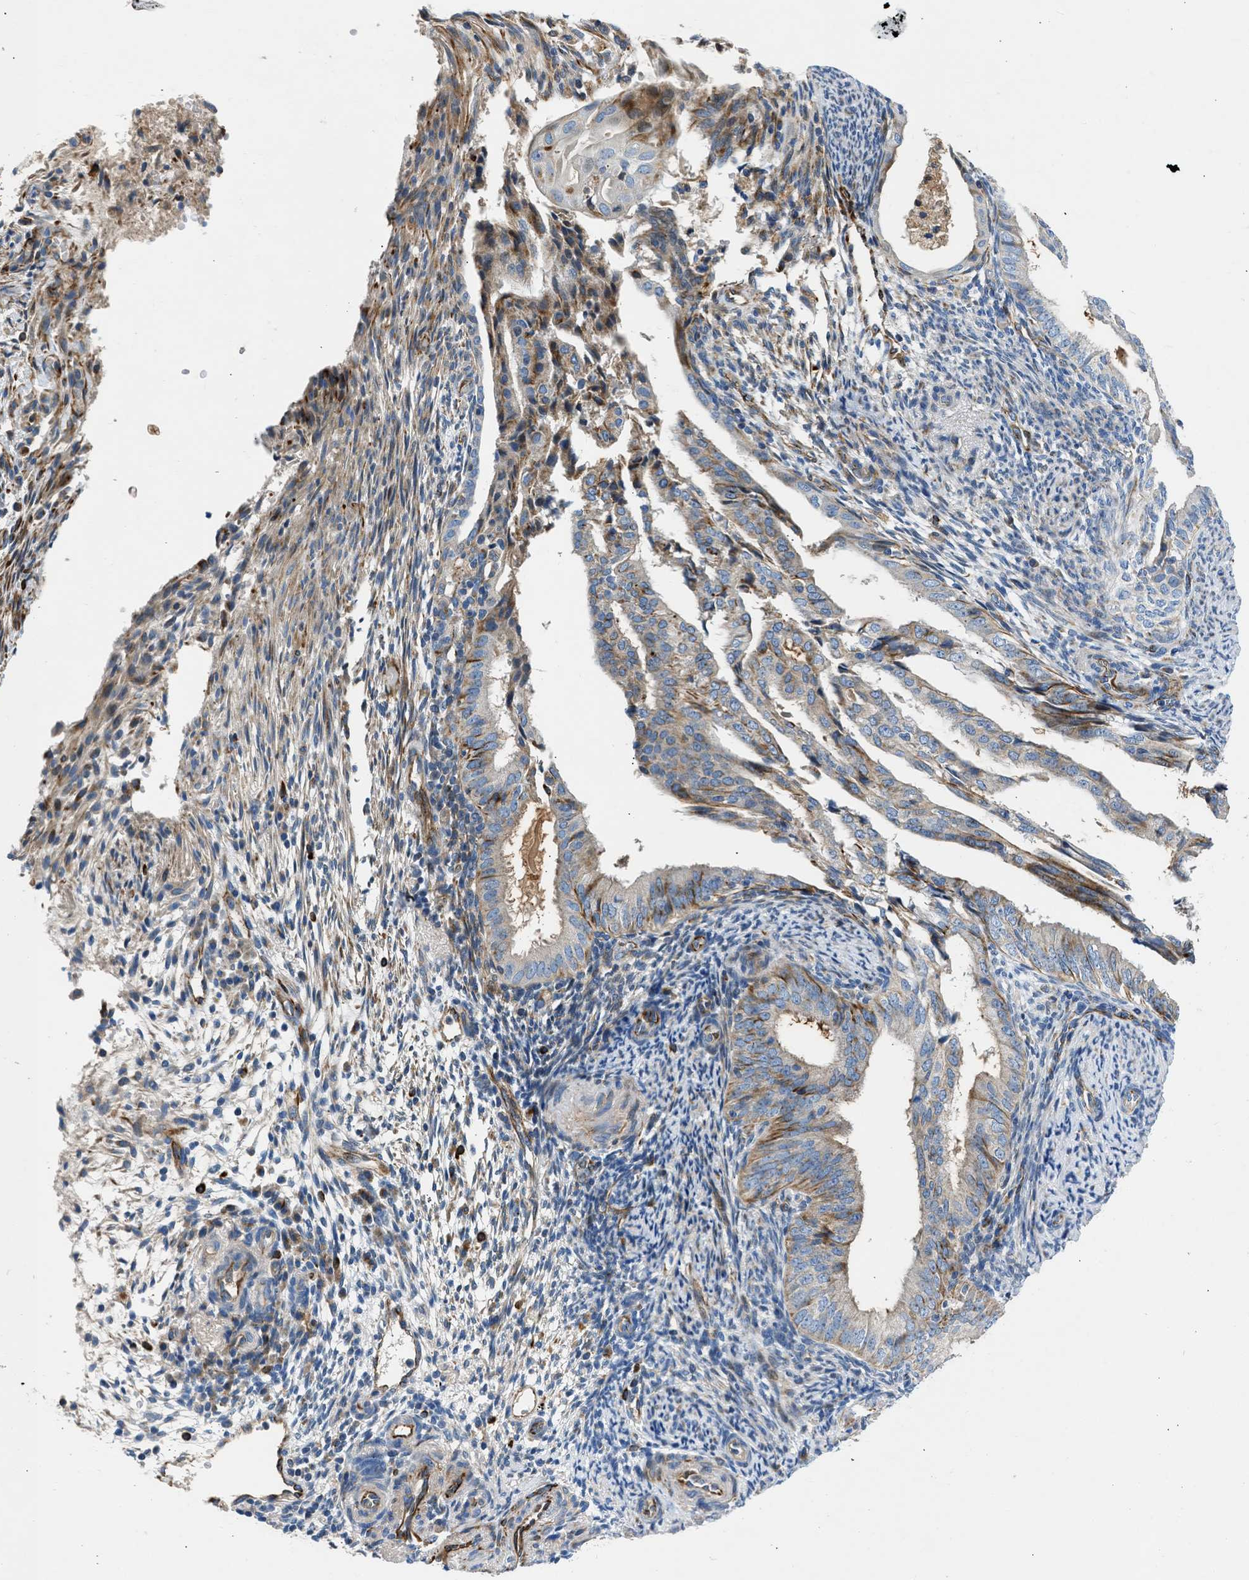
{"staining": {"intensity": "weak", "quantity": "25%-75%", "location": "cytoplasmic/membranous"}, "tissue": "endometrial cancer", "cell_type": "Tumor cells", "image_type": "cancer", "snomed": [{"axis": "morphology", "description": "Adenocarcinoma, NOS"}, {"axis": "topography", "description": "Endometrium"}], "caption": "Endometrial adenocarcinoma stained with immunohistochemistry reveals weak cytoplasmic/membranous positivity in about 25%-75% of tumor cells. The protein of interest is stained brown, and the nuclei are stained in blue (DAB (3,3'-diaminobenzidine) IHC with brightfield microscopy, high magnification).", "gene": "ULK4", "patient": {"sex": "female", "age": 58}}